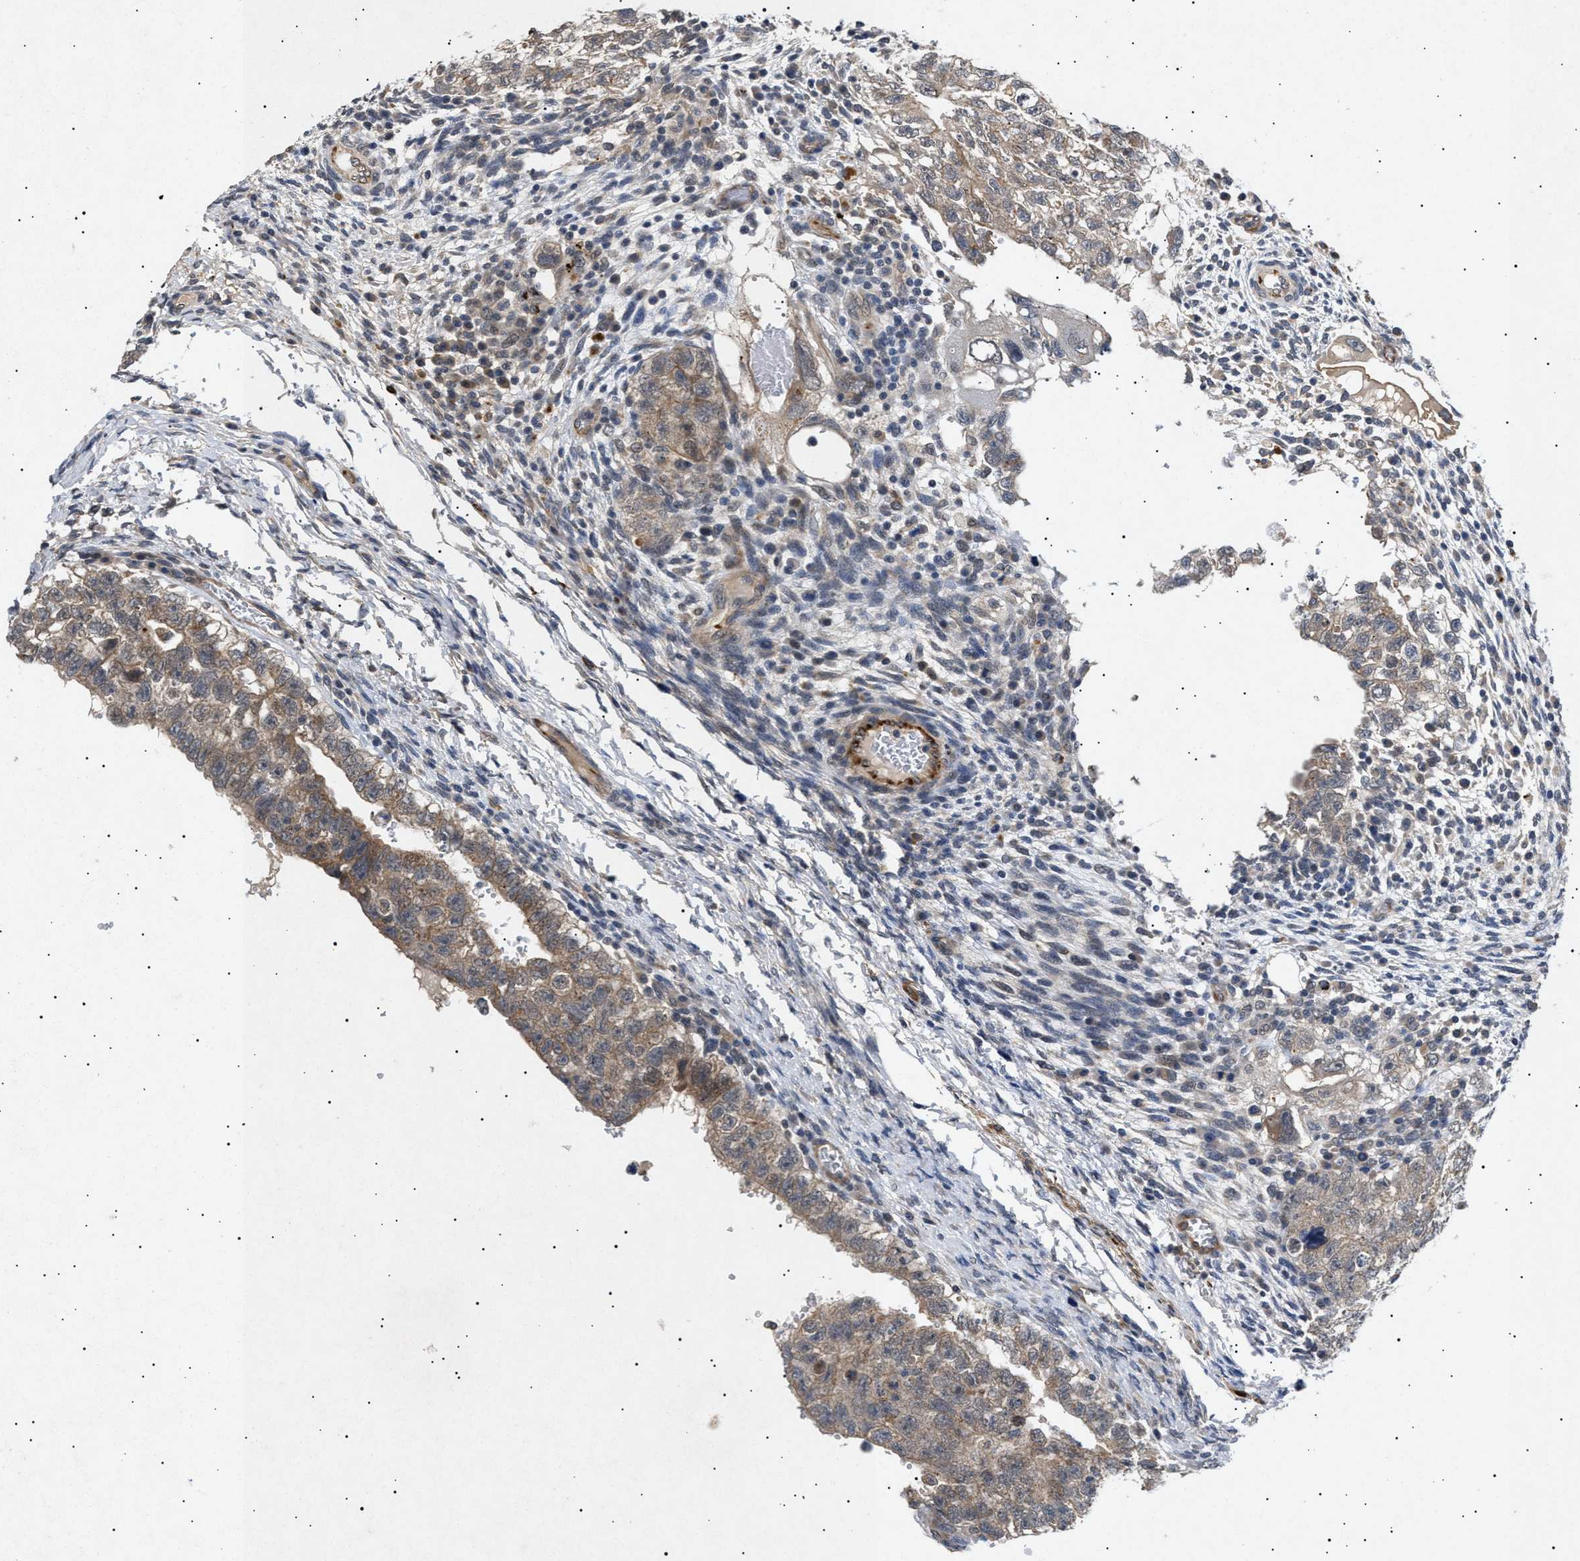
{"staining": {"intensity": "weak", "quantity": ">75%", "location": "cytoplasmic/membranous"}, "tissue": "testis cancer", "cell_type": "Tumor cells", "image_type": "cancer", "snomed": [{"axis": "morphology", "description": "Seminoma, NOS"}, {"axis": "morphology", "description": "Carcinoma, Embryonal, NOS"}, {"axis": "topography", "description": "Testis"}], "caption": "A high-resolution photomicrograph shows IHC staining of testis cancer, which exhibits weak cytoplasmic/membranous expression in about >75% of tumor cells.", "gene": "SIRT5", "patient": {"sex": "male", "age": 38}}